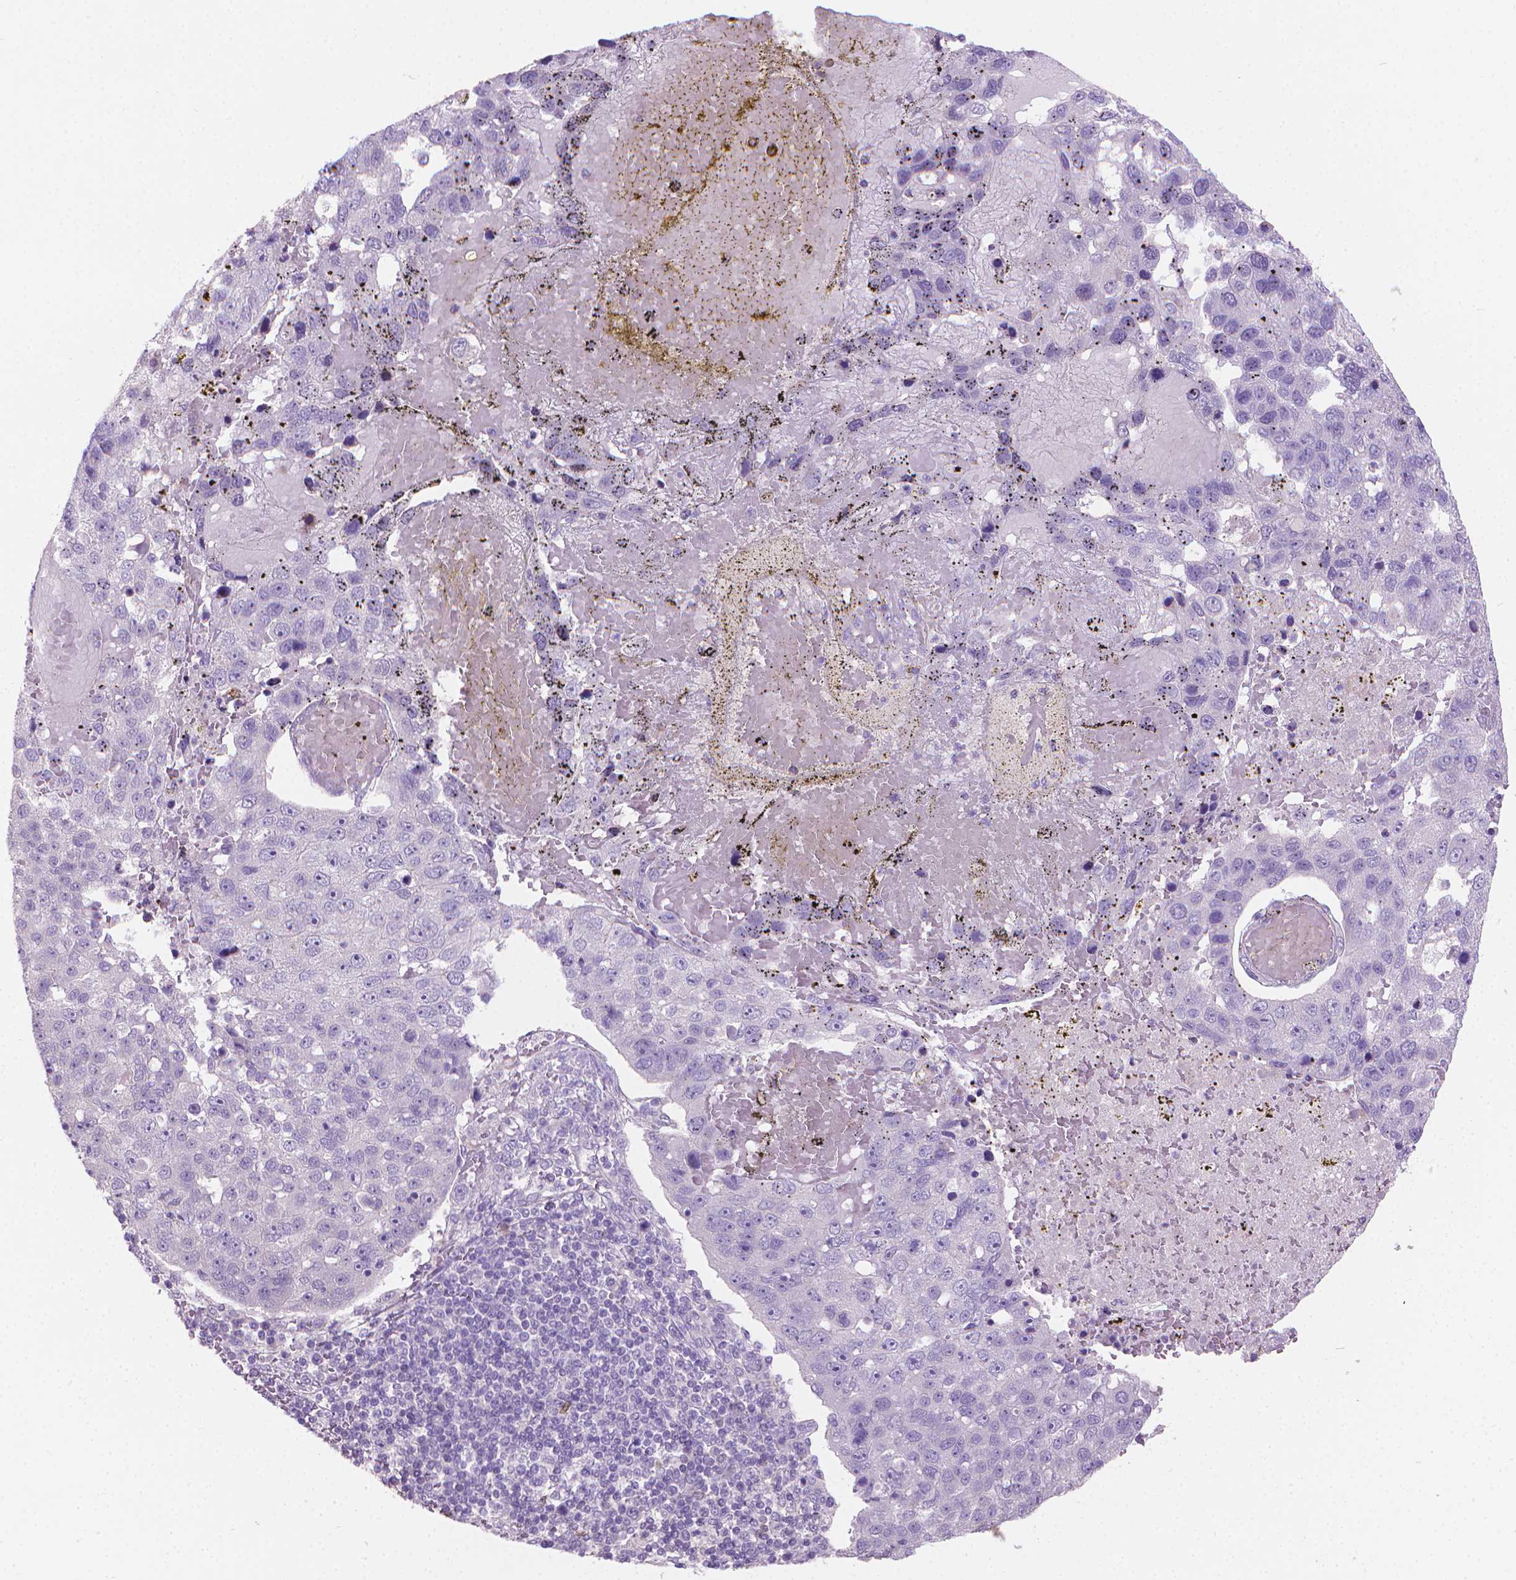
{"staining": {"intensity": "negative", "quantity": "none", "location": "none"}, "tissue": "pancreatic cancer", "cell_type": "Tumor cells", "image_type": "cancer", "snomed": [{"axis": "morphology", "description": "Adenocarcinoma, NOS"}, {"axis": "topography", "description": "Pancreas"}], "caption": "Histopathology image shows no significant protein positivity in tumor cells of pancreatic cancer.", "gene": "GSDMA", "patient": {"sex": "female", "age": 61}}